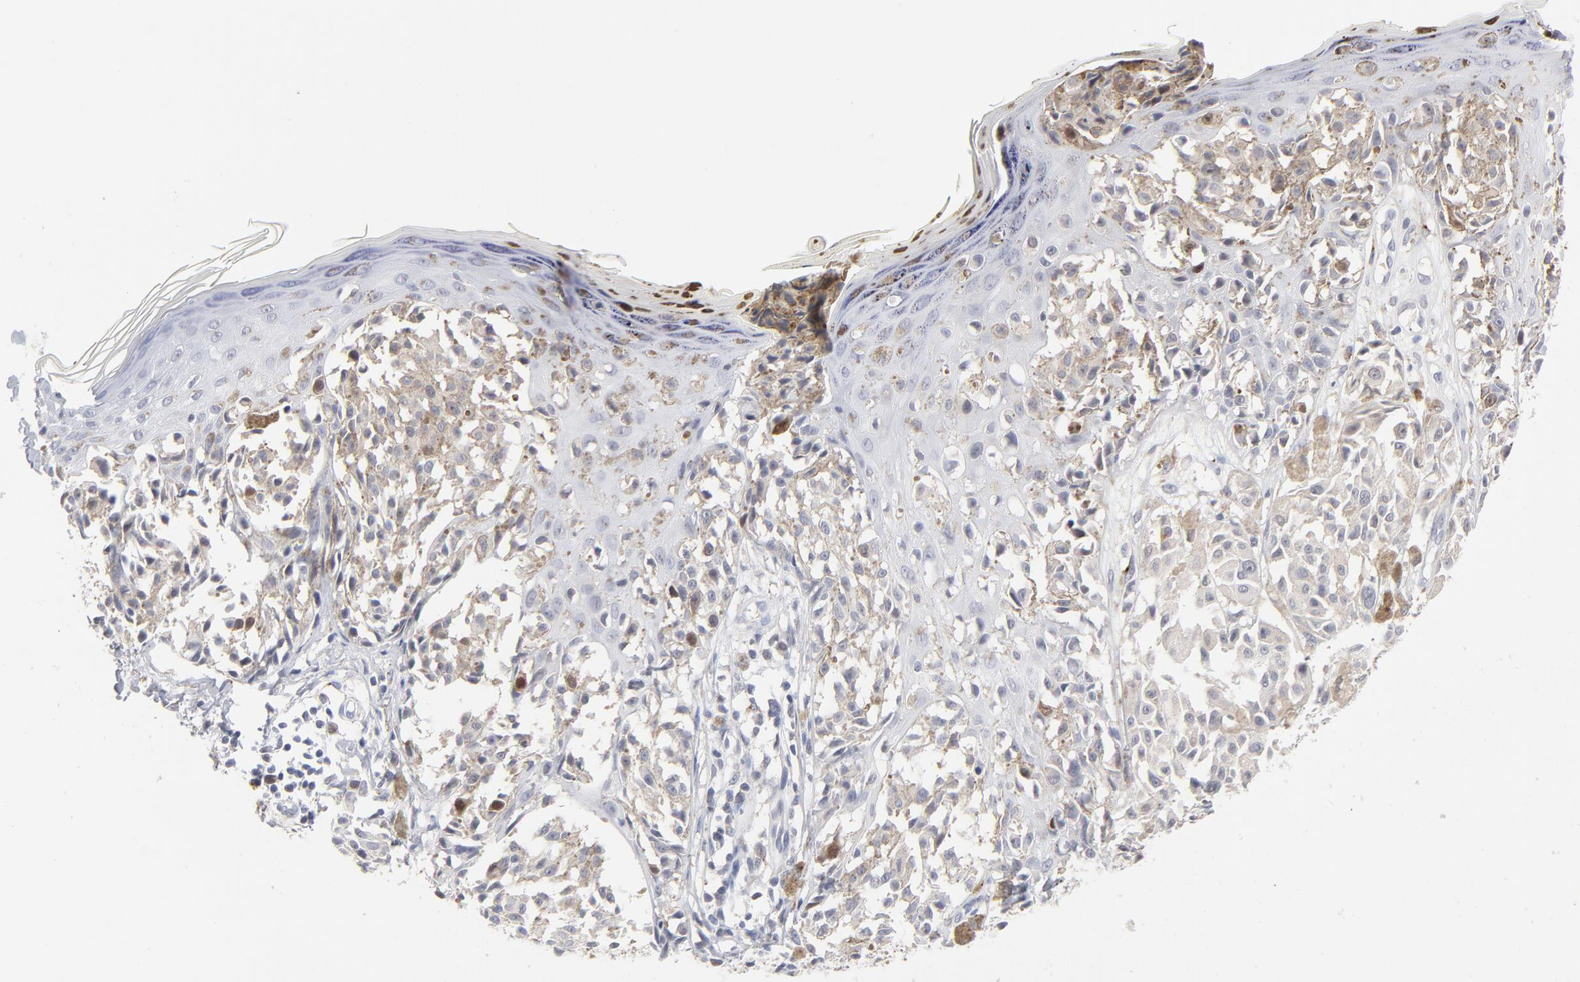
{"staining": {"intensity": "negative", "quantity": "none", "location": "none"}, "tissue": "melanoma", "cell_type": "Tumor cells", "image_type": "cancer", "snomed": [{"axis": "morphology", "description": "Malignant melanoma, NOS"}, {"axis": "topography", "description": "Skin"}], "caption": "This is a image of IHC staining of melanoma, which shows no expression in tumor cells.", "gene": "AURKA", "patient": {"sex": "female", "age": 38}}